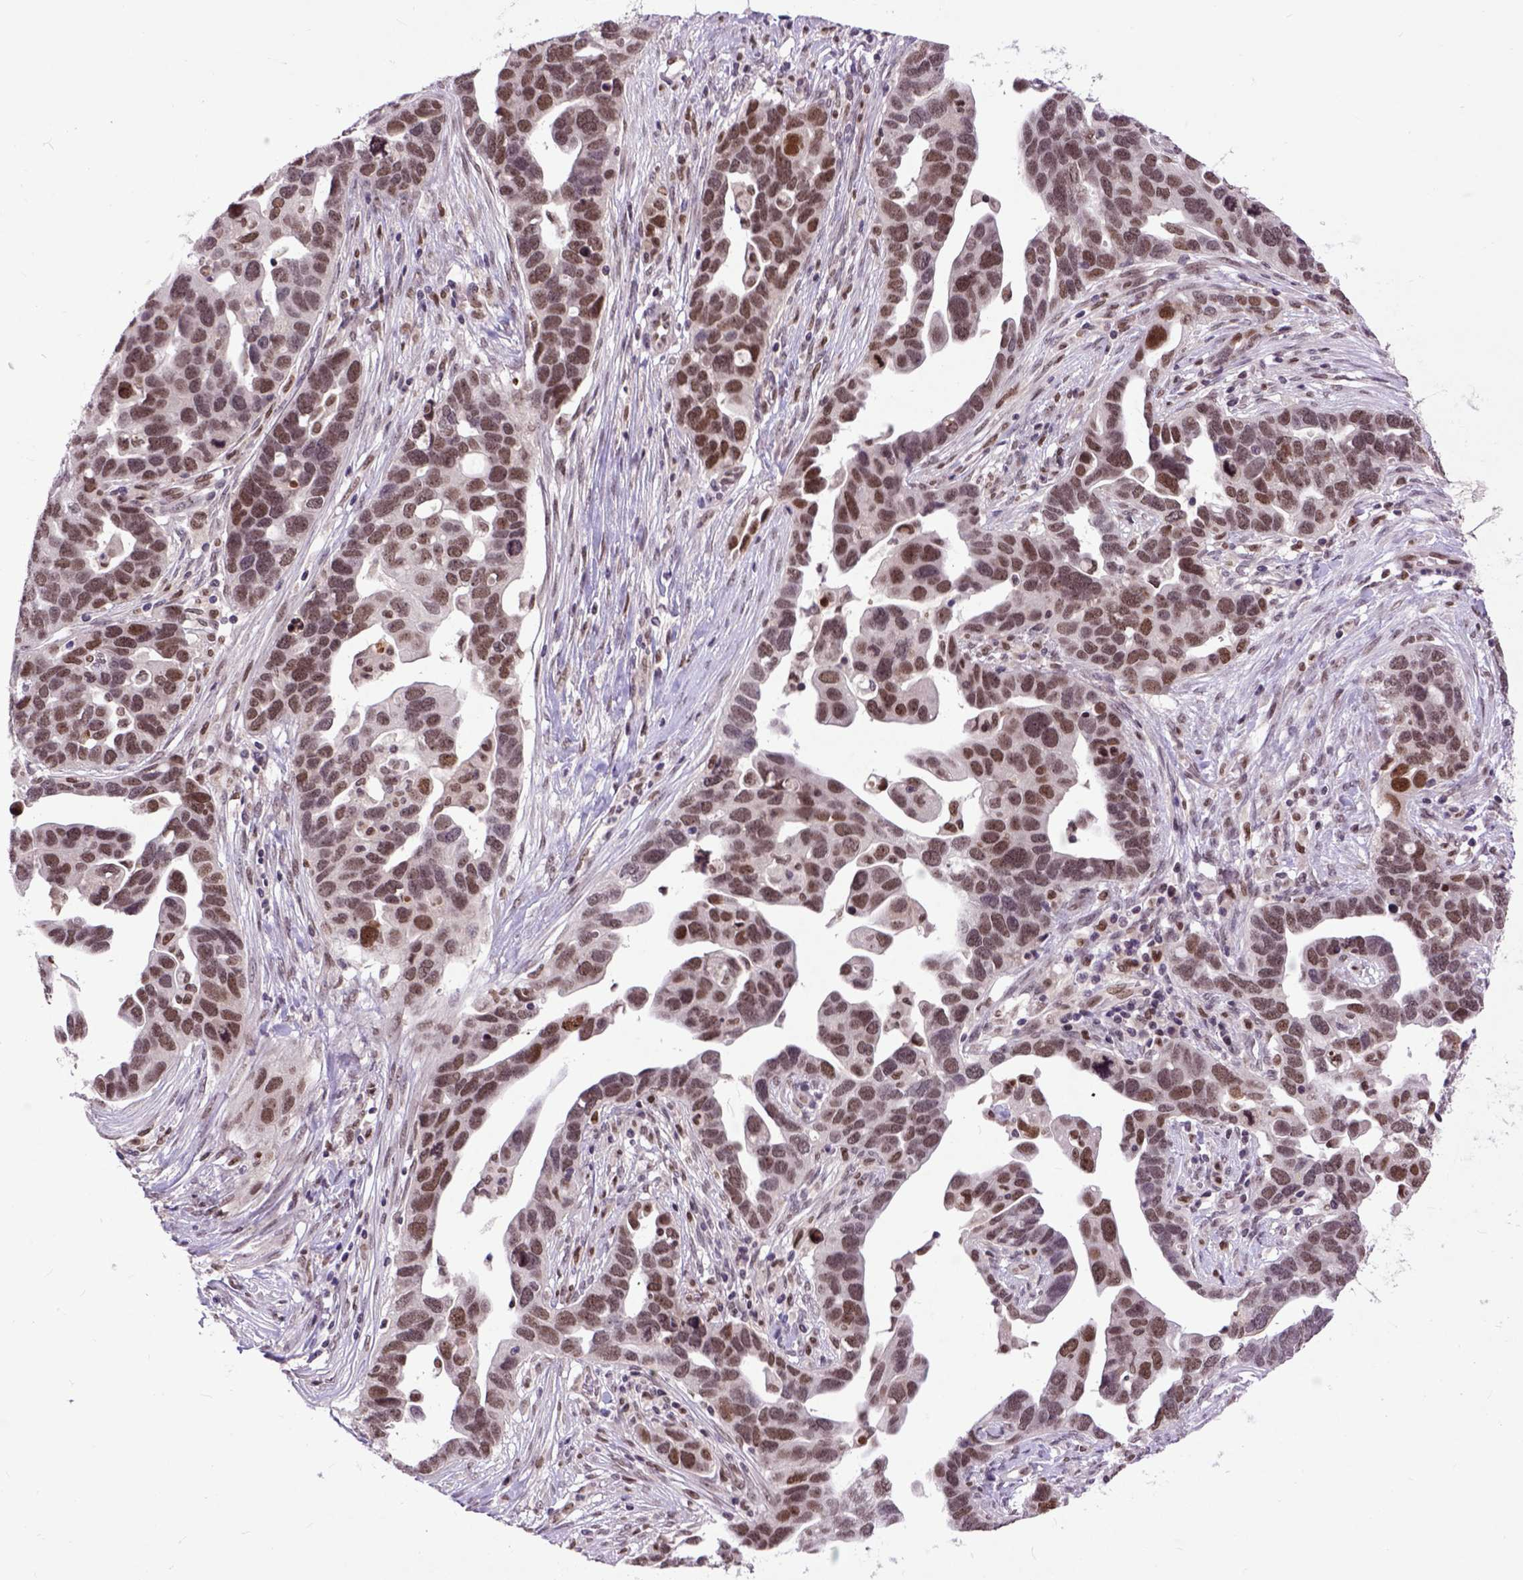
{"staining": {"intensity": "moderate", "quantity": ">75%", "location": "nuclear"}, "tissue": "ovarian cancer", "cell_type": "Tumor cells", "image_type": "cancer", "snomed": [{"axis": "morphology", "description": "Cystadenocarcinoma, serous, NOS"}, {"axis": "topography", "description": "Ovary"}], "caption": "This is a histology image of immunohistochemistry staining of ovarian serous cystadenocarcinoma, which shows moderate staining in the nuclear of tumor cells.", "gene": "RCC2", "patient": {"sex": "female", "age": 54}}